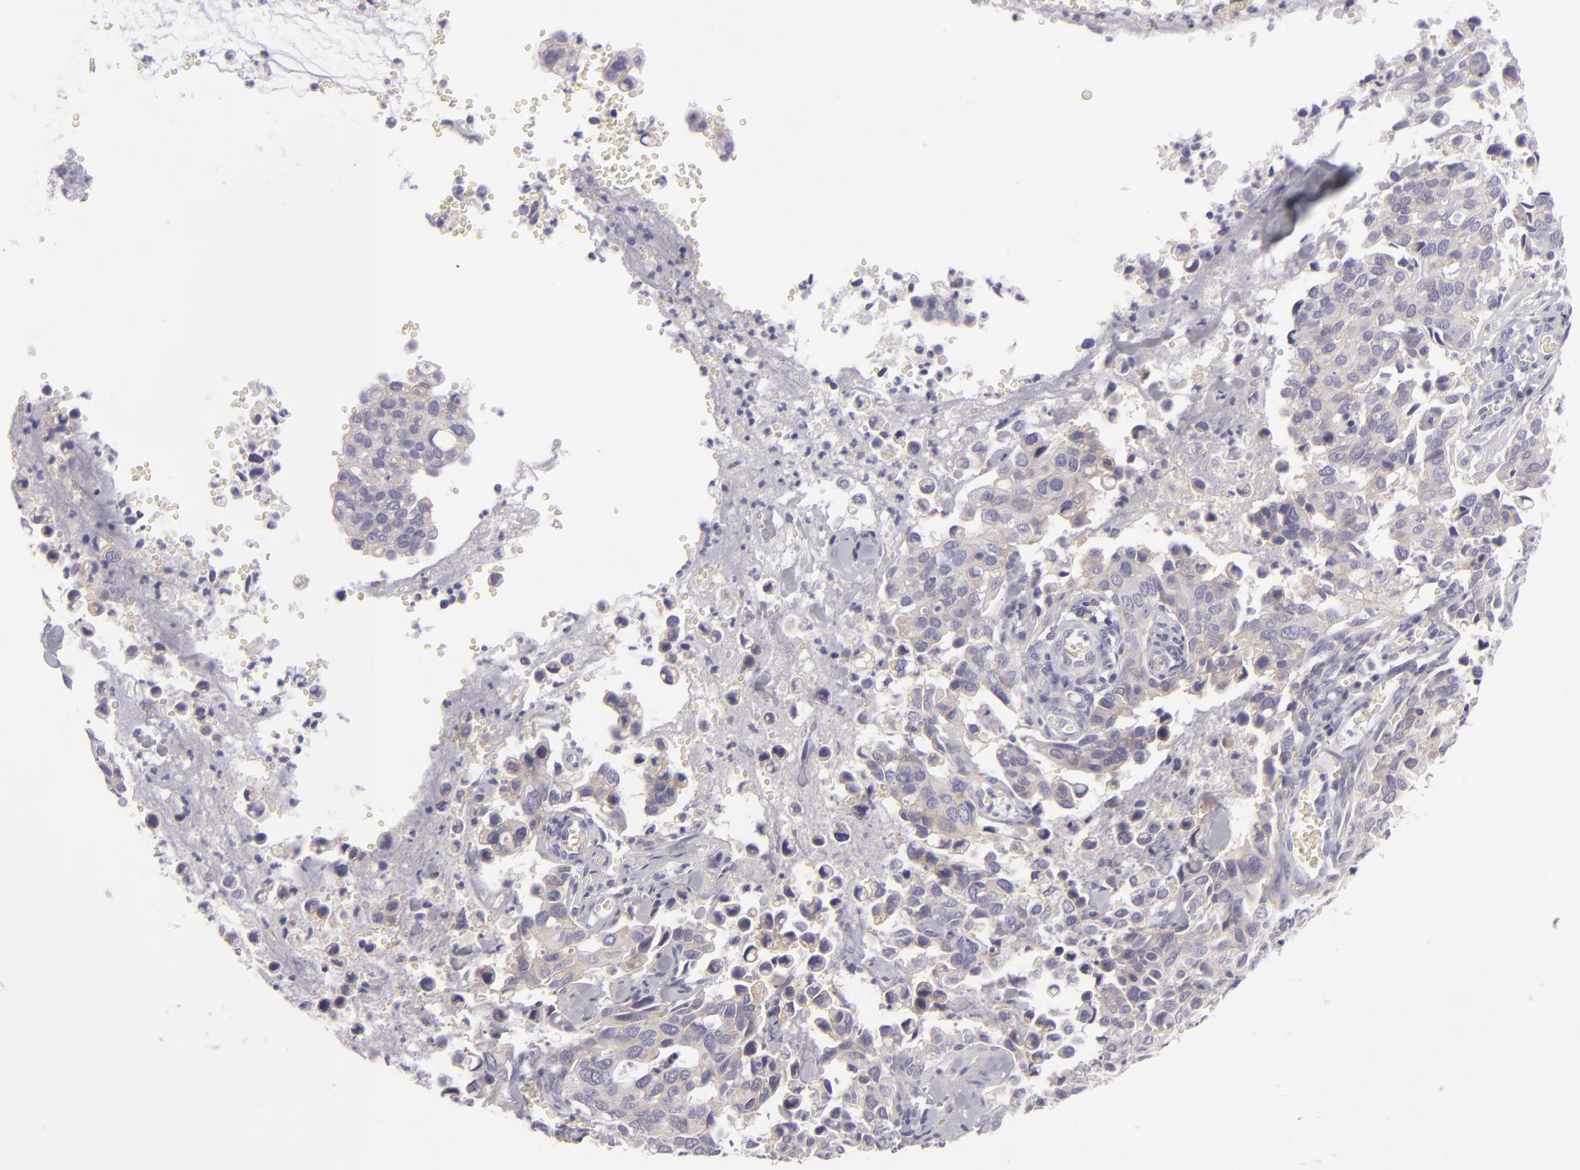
{"staining": {"intensity": "weak", "quantity": "25%-75%", "location": "cytoplasmic/membranous"}, "tissue": "cervical cancer", "cell_type": "Tumor cells", "image_type": "cancer", "snomed": [{"axis": "morphology", "description": "Normal tissue, NOS"}, {"axis": "morphology", "description": "Squamous cell carcinoma, NOS"}, {"axis": "topography", "description": "Cervix"}], "caption": "High-power microscopy captured an immunohistochemistry (IHC) micrograph of squamous cell carcinoma (cervical), revealing weak cytoplasmic/membranous staining in approximately 25%-75% of tumor cells. The protein of interest is stained brown, and the nuclei are stained in blue (DAB IHC with brightfield microscopy, high magnification).", "gene": "DLG4", "patient": {"sex": "female", "age": 45}}